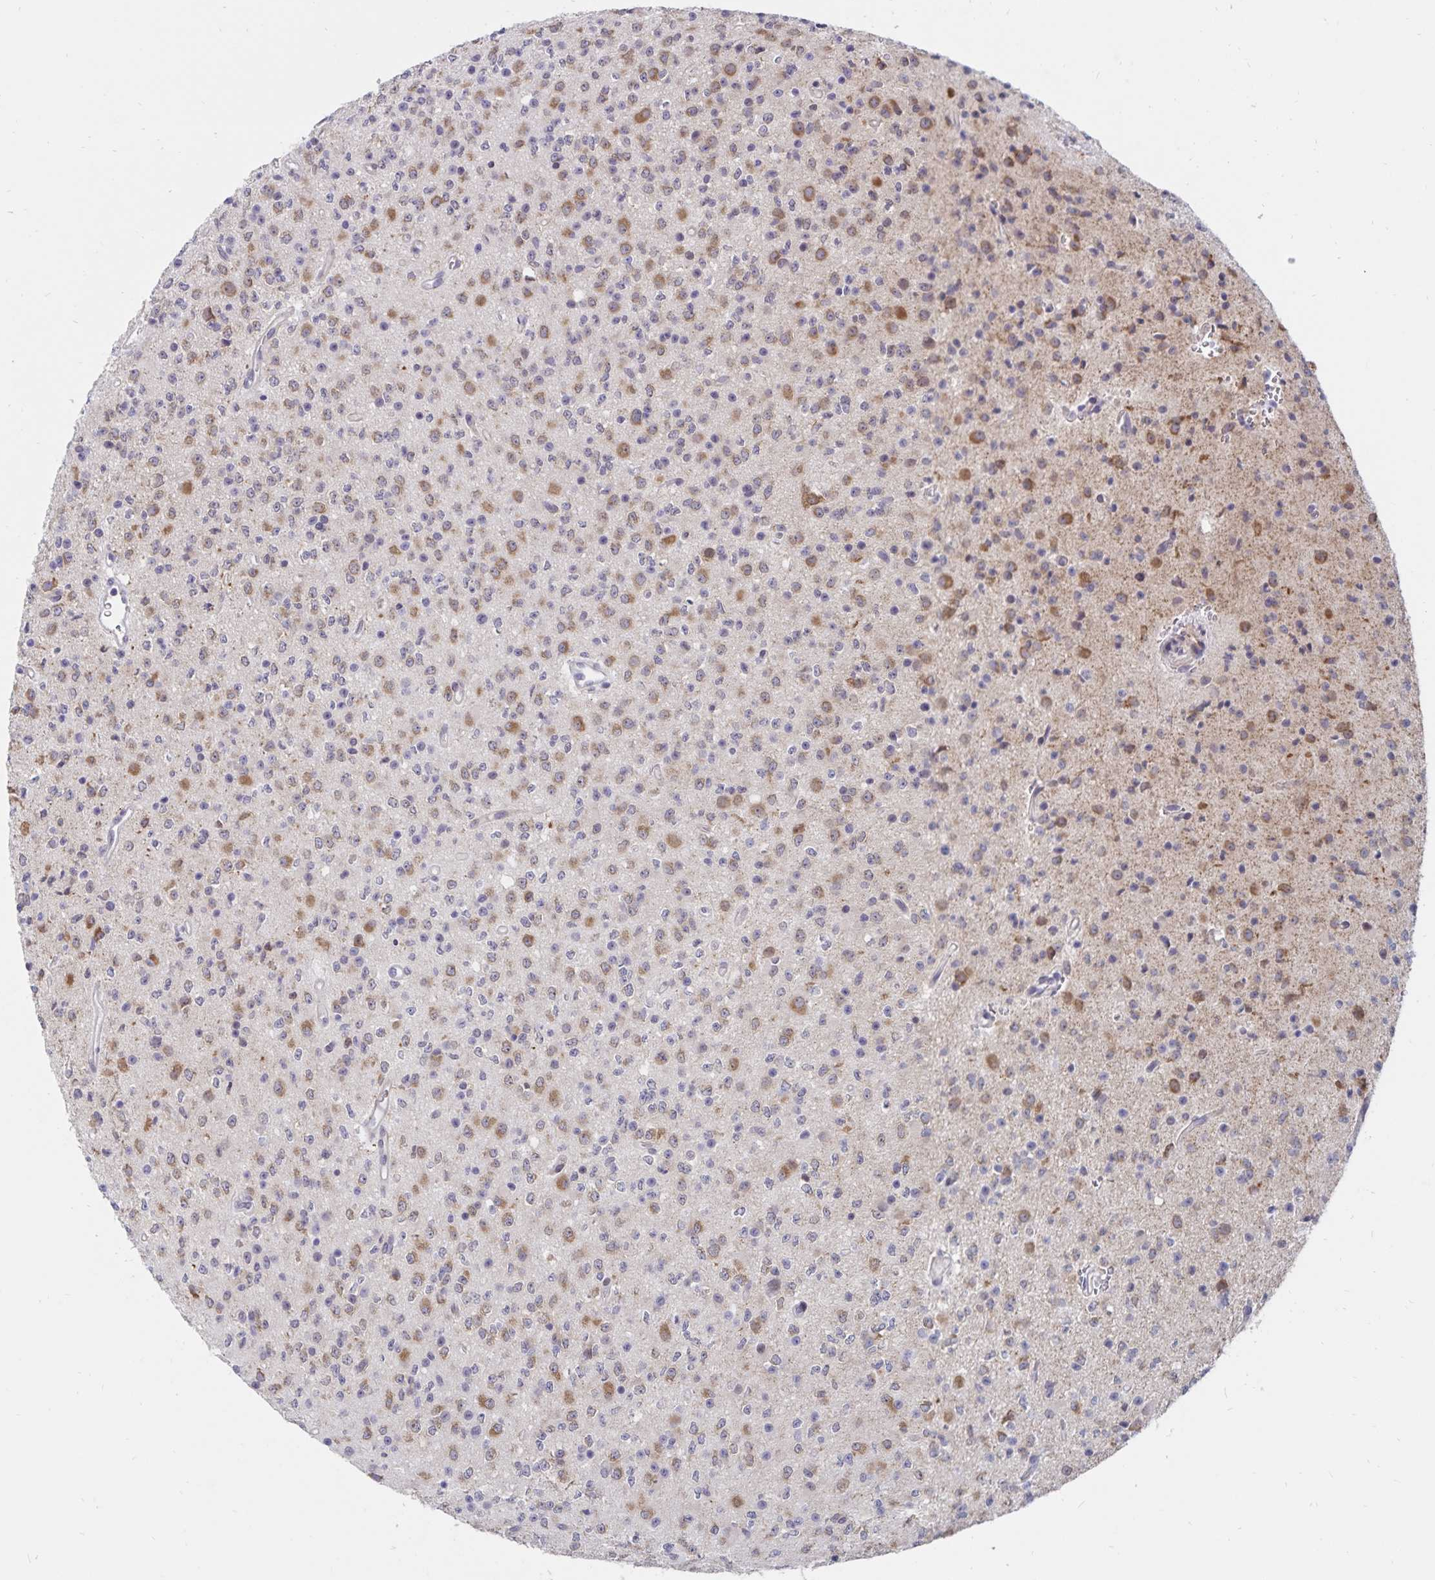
{"staining": {"intensity": "moderate", "quantity": "<25%", "location": "cytoplasmic/membranous"}, "tissue": "glioma", "cell_type": "Tumor cells", "image_type": "cancer", "snomed": [{"axis": "morphology", "description": "Glioma, malignant, High grade"}, {"axis": "topography", "description": "Brain"}], "caption": "The image shows staining of glioma, revealing moderate cytoplasmic/membranous protein positivity (brown color) within tumor cells.", "gene": "ATP2A2", "patient": {"sex": "male", "age": 36}}